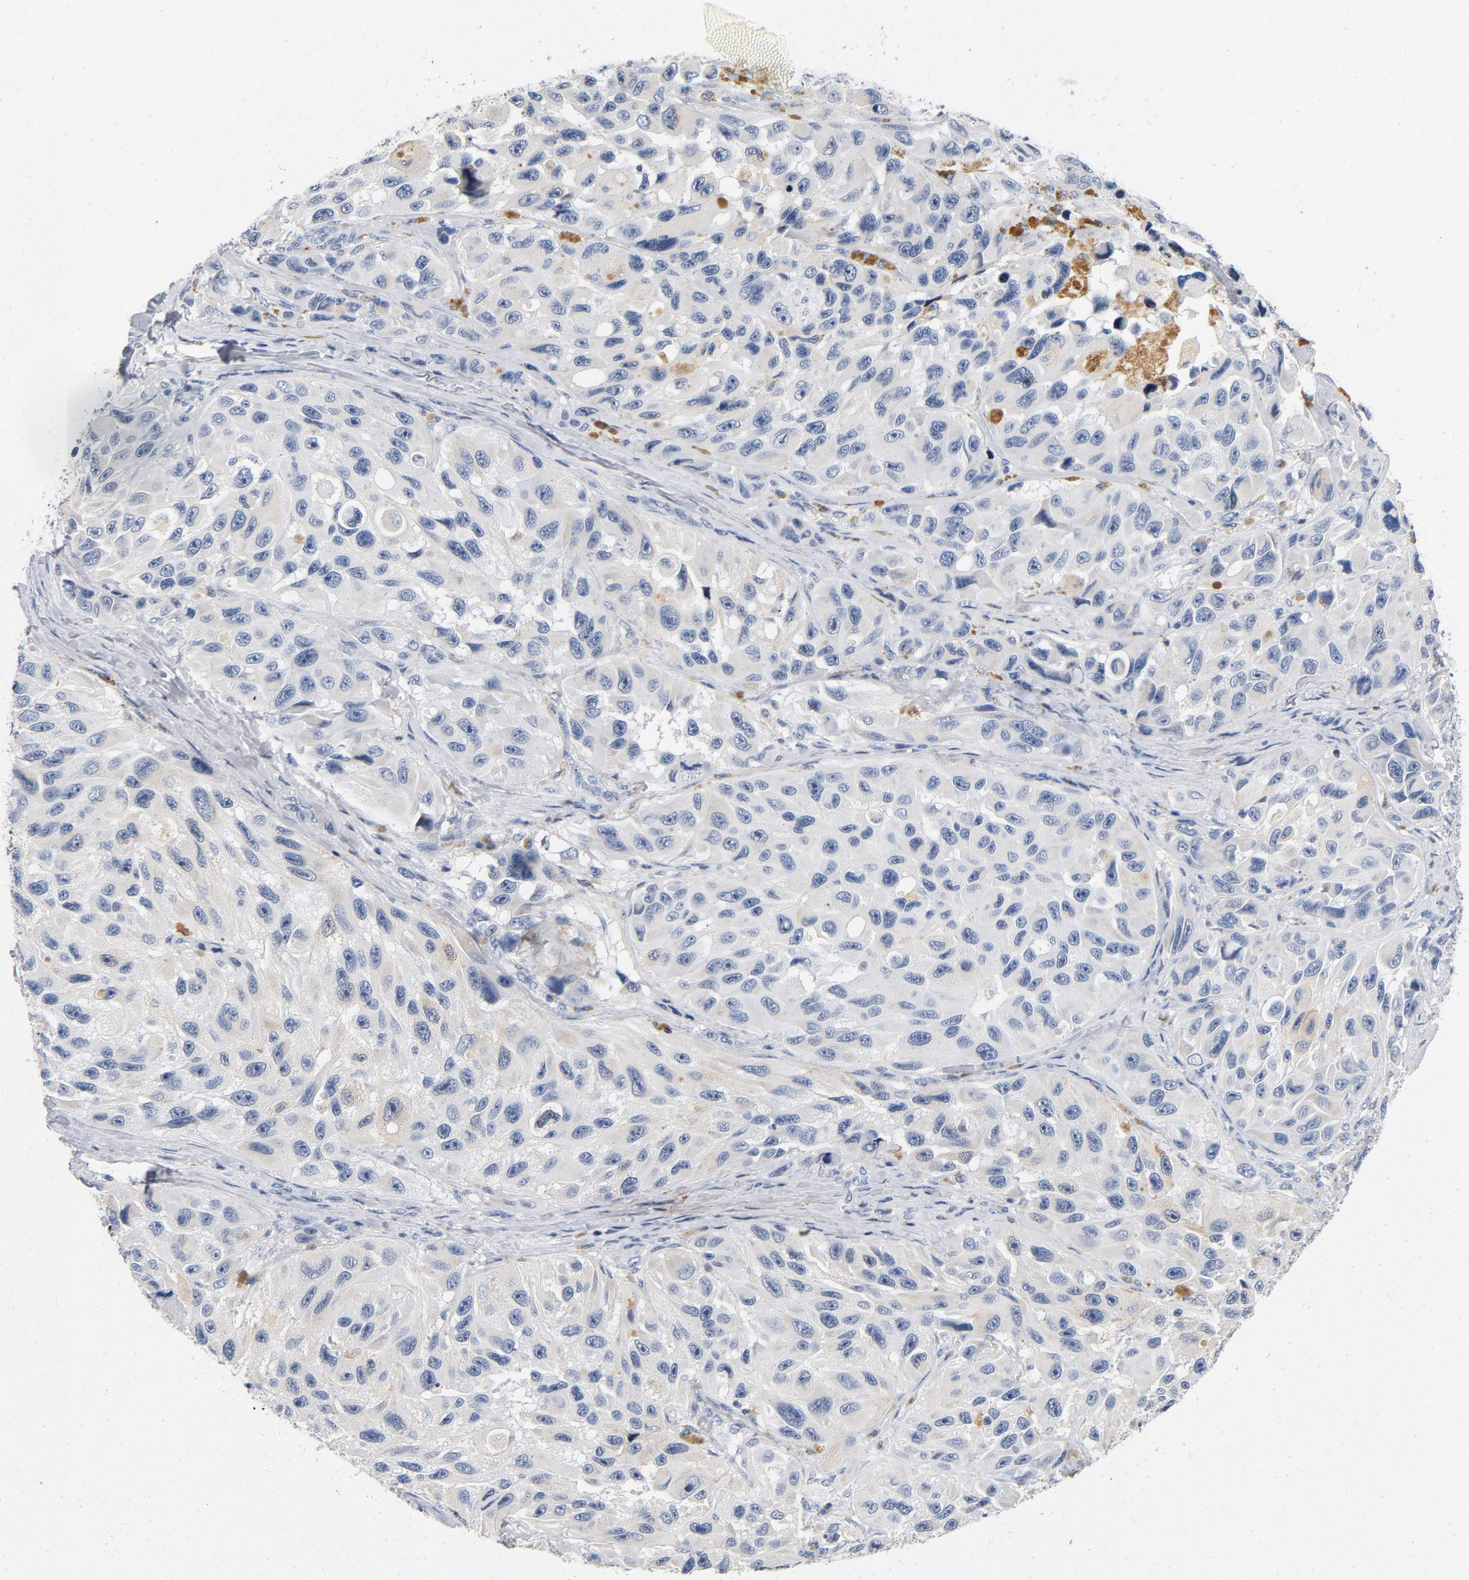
{"staining": {"intensity": "negative", "quantity": "none", "location": "none"}, "tissue": "melanoma", "cell_type": "Tumor cells", "image_type": "cancer", "snomed": [{"axis": "morphology", "description": "Malignant melanoma, NOS"}, {"axis": "topography", "description": "Skin"}], "caption": "Immunohistochemistry (IHC) of human melanoma reveals no expression in tumor cells. Nuclei are stained in blue.", "gene": "PIM1", "patient": {"sex": "female", "age": 73}}